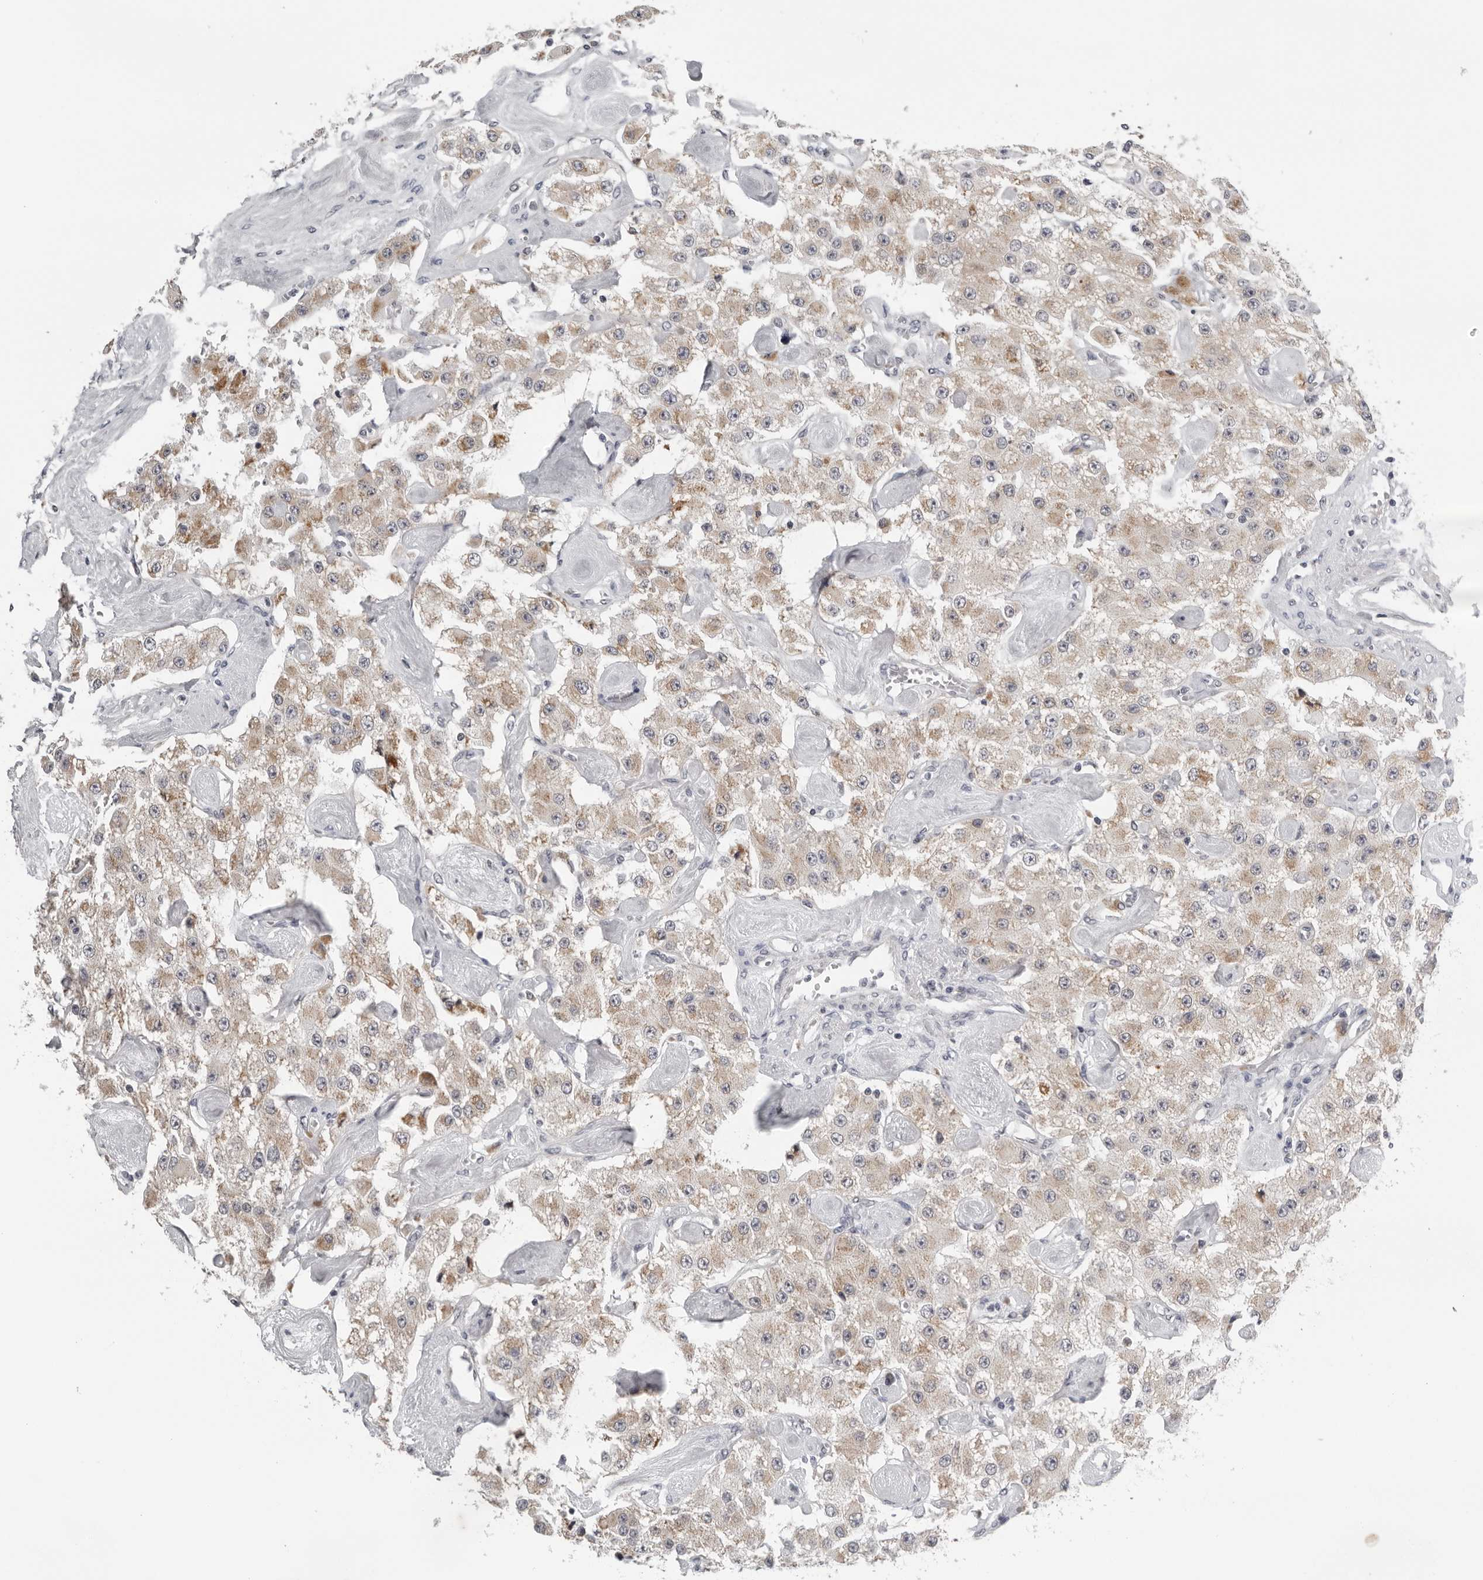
{"staining": {"intensity": "weak", "quantity": ">75%", "location": "cytoplasmic/membranous"}, "tissue": "carcinoid", "cell_type": "Tumor cells", "image_type": "cancer", "snomed": [{"axis": "morphology", "description": "Carcinoid, malignant, NOS"}, {"axis": "topography", "description": "Pancreas"}], "caption": "Human malignant carcinoid stained with a protein marker shows weak staining in tumor cells.", "gene": "CPT2", "patient": {"sex": "male", "age": 41}}